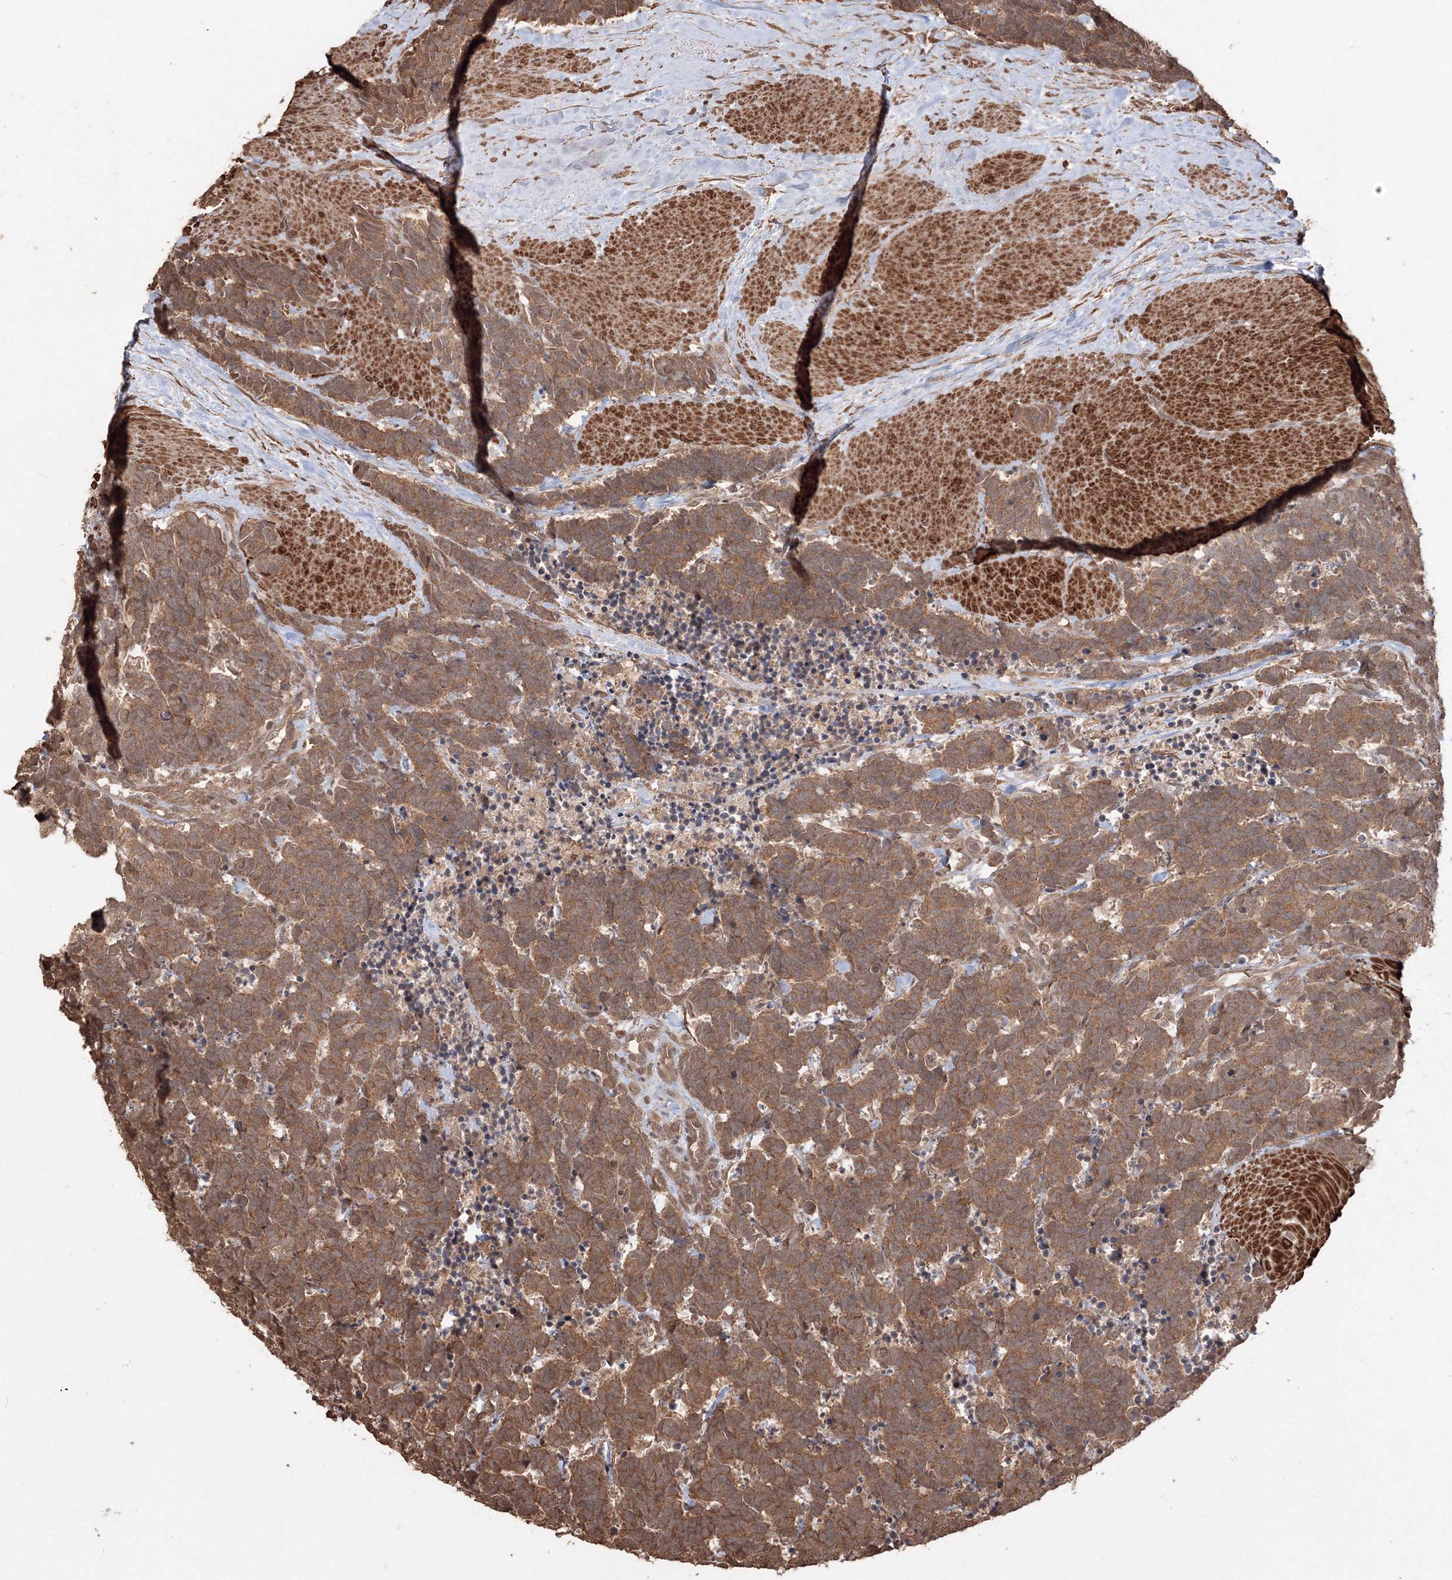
{"staining": {"intensity": "moderate", "quantity": ">75%", "location": "cytoplasmic/membranous"}, "tissue": "carcinoid", "cell_type": "Tumor cells", "image_type": "cancer", "snomed": [{"axis": "morphology", "description": "Carcinoma, NOS"}, {"axis": "morphology", "description": "Carcinoid, malignant, NOS"}, {"axis": "topography", "description": "Urinary bladder"}], "caption": "An image of carcinoma stained for a protein displays moderate cytoplasmic/membranous brown staining in tumor cells. (IHC, brightfield microscopy, high magnification).", "gene": "CCDC122", "patient": {"sex": "male", "age": 57}}